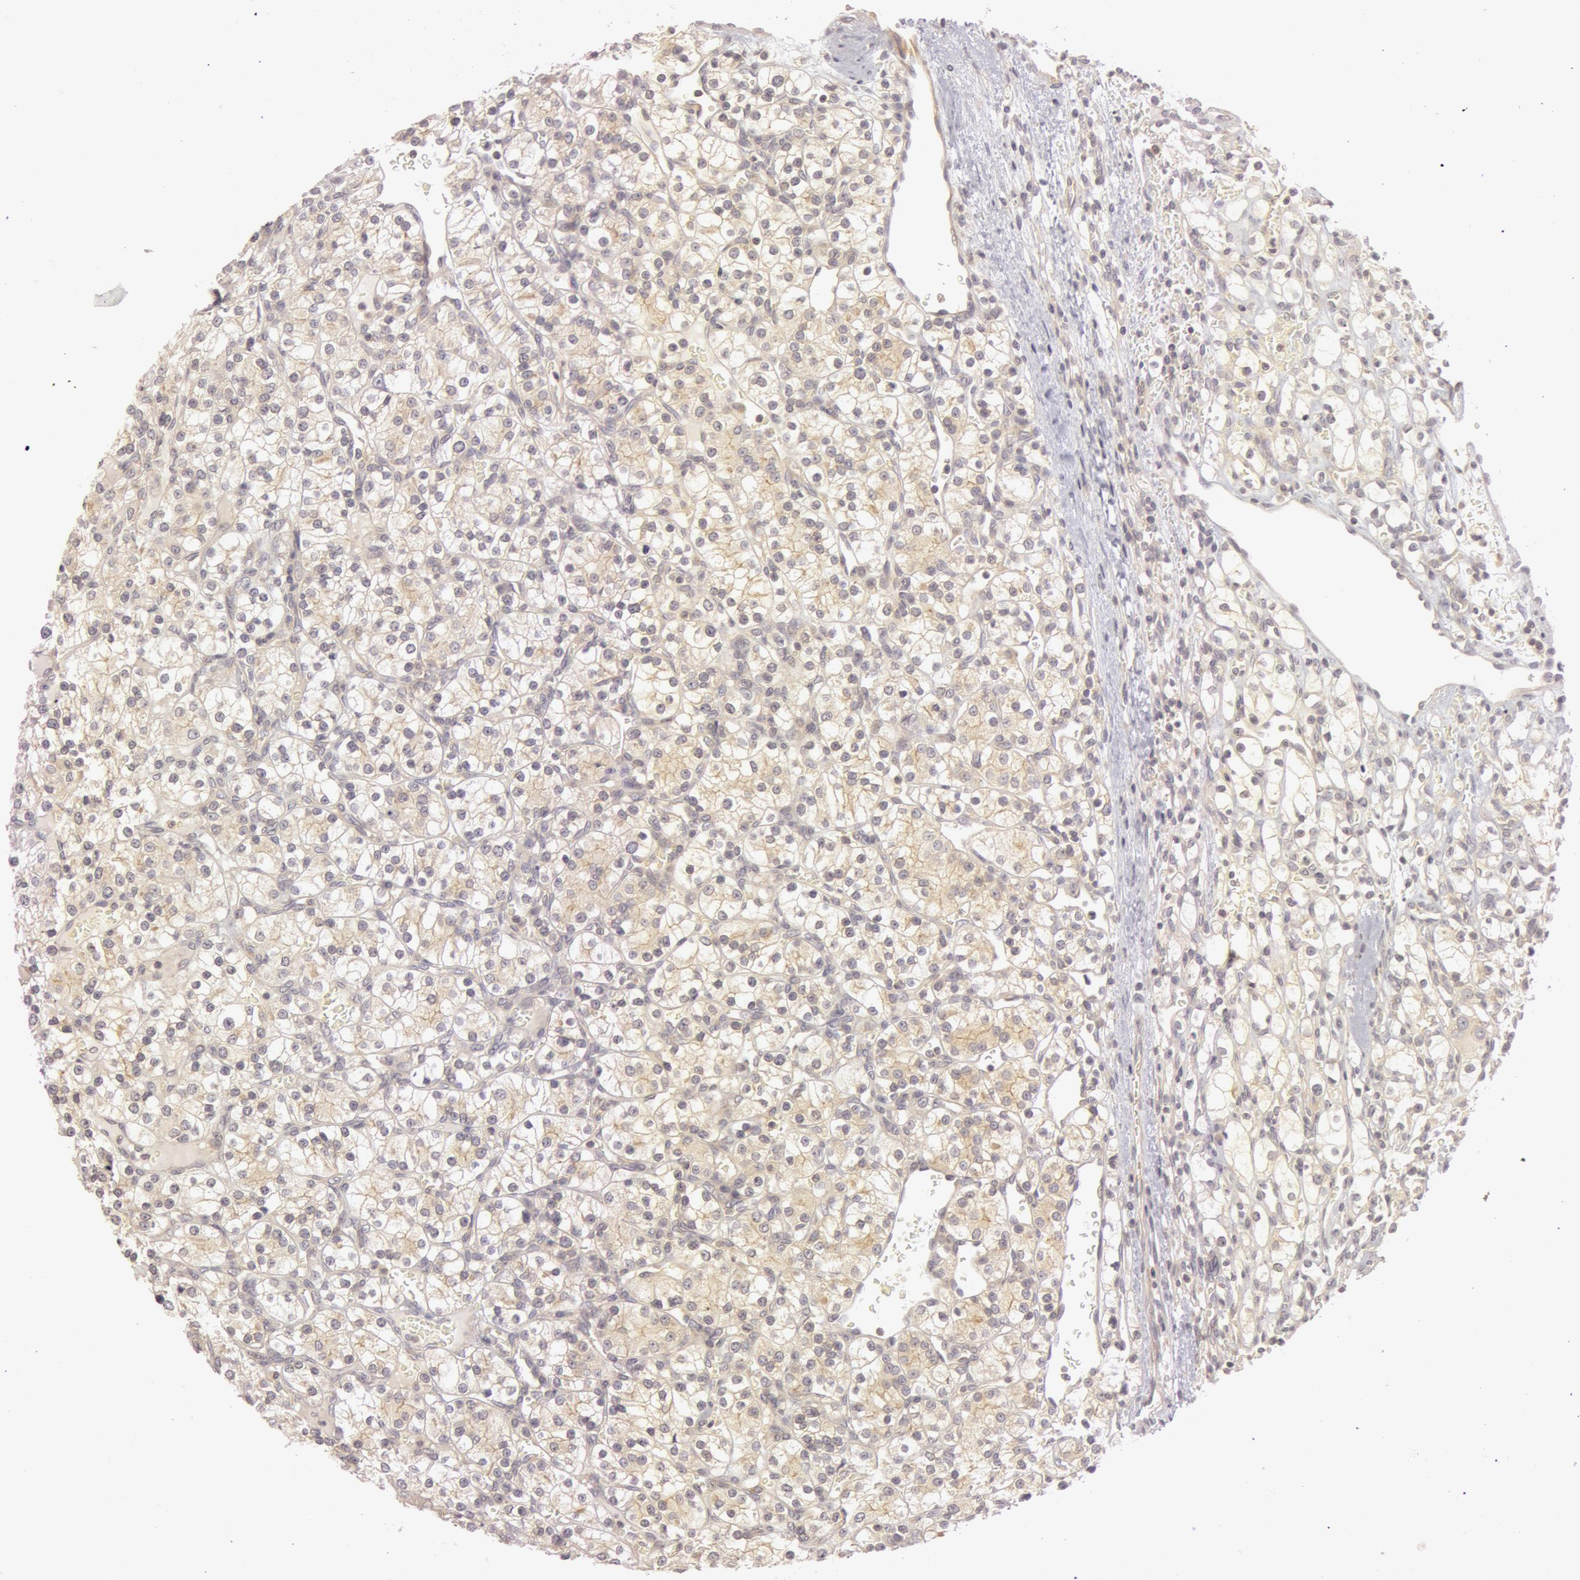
{"staining": {"intensity": "weak", "quantity": "<25%", "location": "cytoplasmic/membranous"}, "tissue": "renal cancer", "cell_type": "Tumor cells", "image_type": "cancer", "snomed": [{"axis": "morphology", "description": "Adenocarcinoma, NOS"}, {"axis": "topography", "description": "Kidney"}], "caption": "Tumor cells show no significant protein expression in adenocarcinoma (renal).", "gene": "RALGAPA1", "patient": {"sex": "female", "age": 62}}